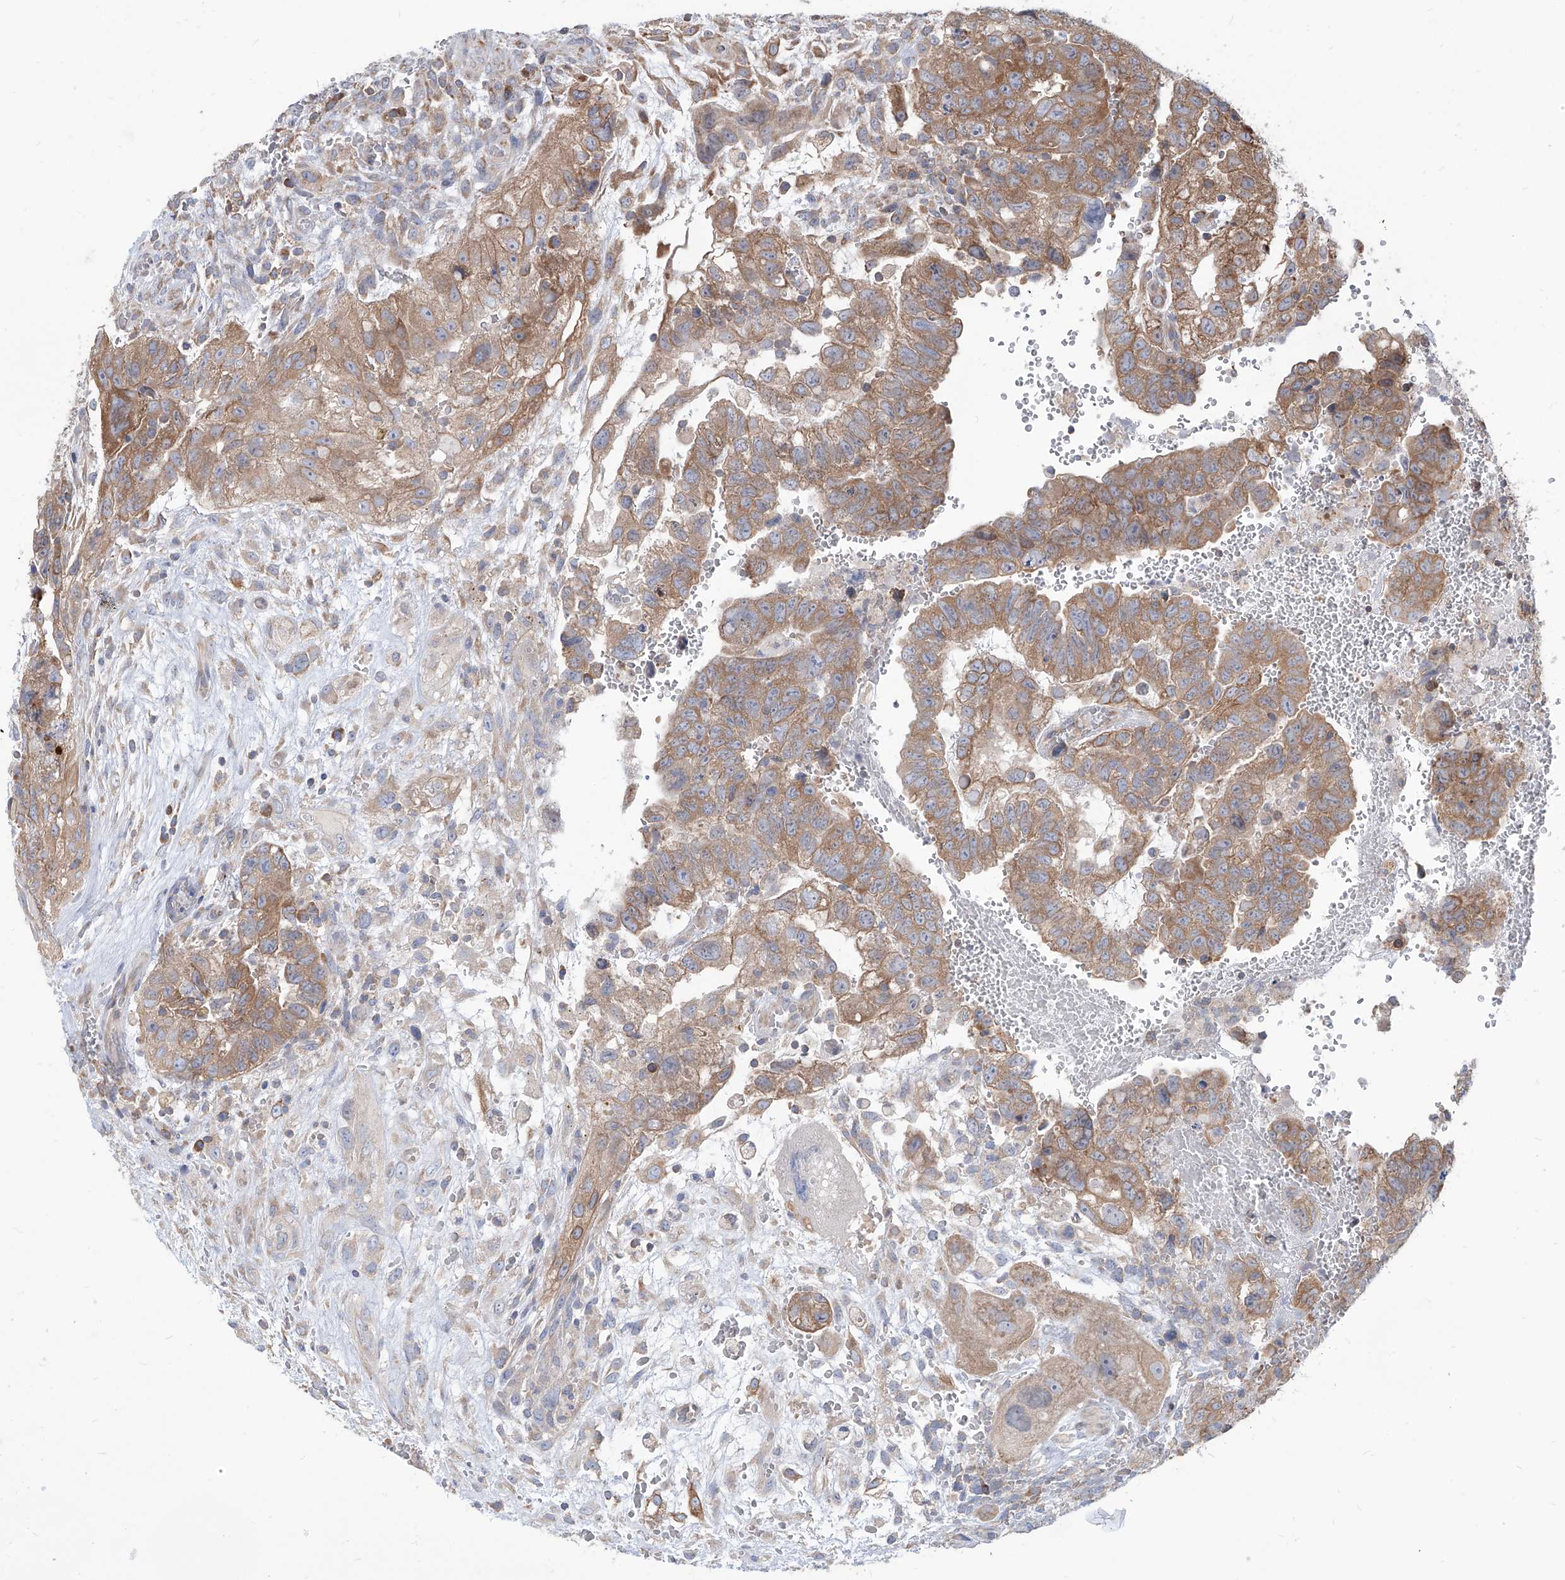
{"staining": {"intensity": "moderate", "quantity": "25%-75%", "location": "cytoplasmic/membranous"}, "tissue": "testis cancer", "cell_type": "Tumor cells", "image_type": "cancer", "snomed": [{"axis": "morphology", "description": "Carcinoma, Embryonal, NOS"}, {"axis": "topography", "description": "Testis"}], "caption": "Protein staining displays moderate cytoplasmic/membranous expression in about 25%-75% of tumor cells in testis embryonal carcinoma.", "gene": "FAM83B", "patient": {"sex": "male", "age": 37}}